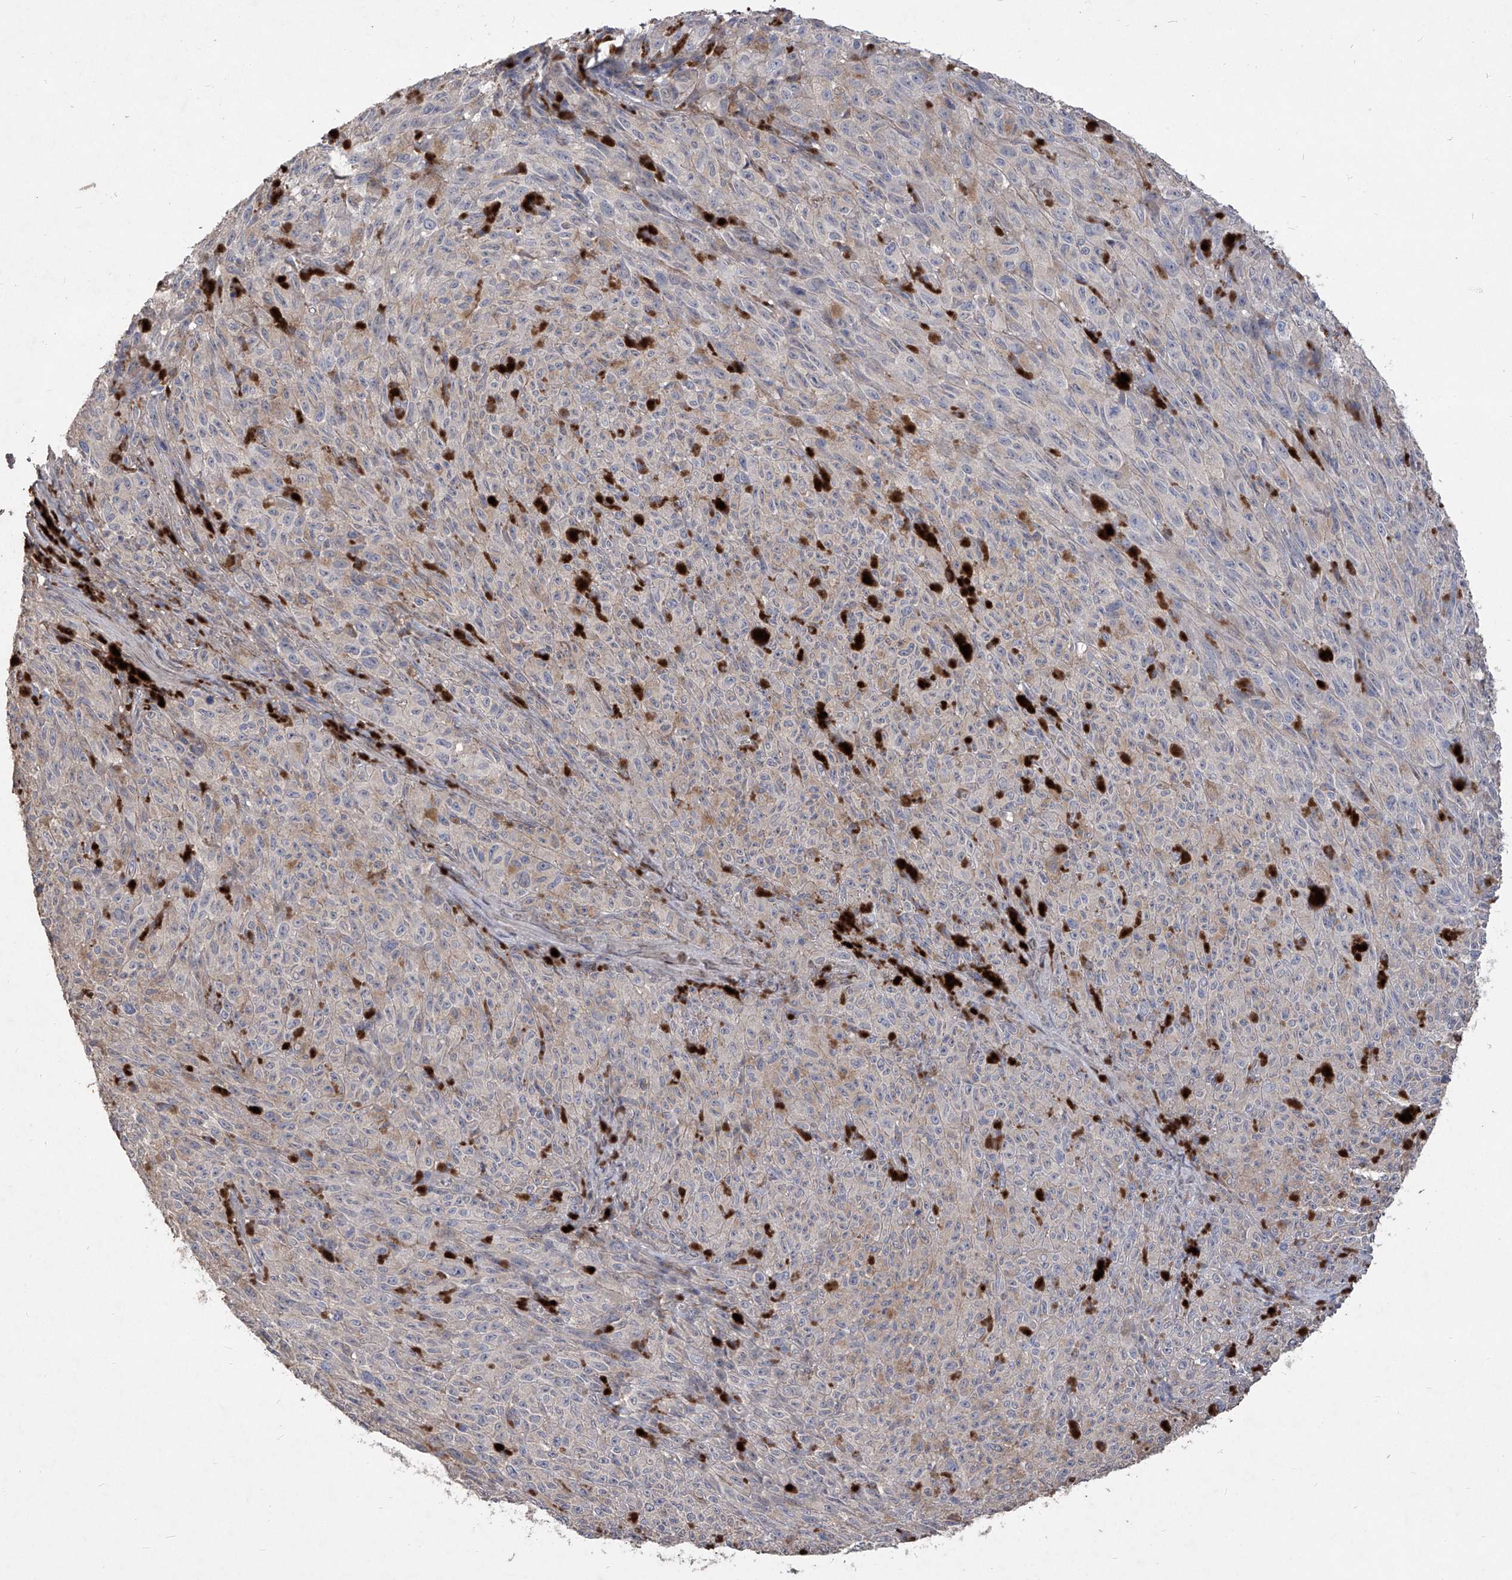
{"staining": {"intensity": "negative", "quantity": "none", "location": "none"}, "tissue": "melanoma", "cell_type": "Tumor cells", "image_type": "cancer", "snomed": [{"axis": "morphology", "description": "Malignant melanoma, NOS"}, {"axis": "topography", "description": "Skin"}], "caption": "DAB immunohistochemical staining of human melanoma shows no significant staining in tumor cells.", "gene": "TXNIP", "patient": {"sex": "female", "age": 82}}